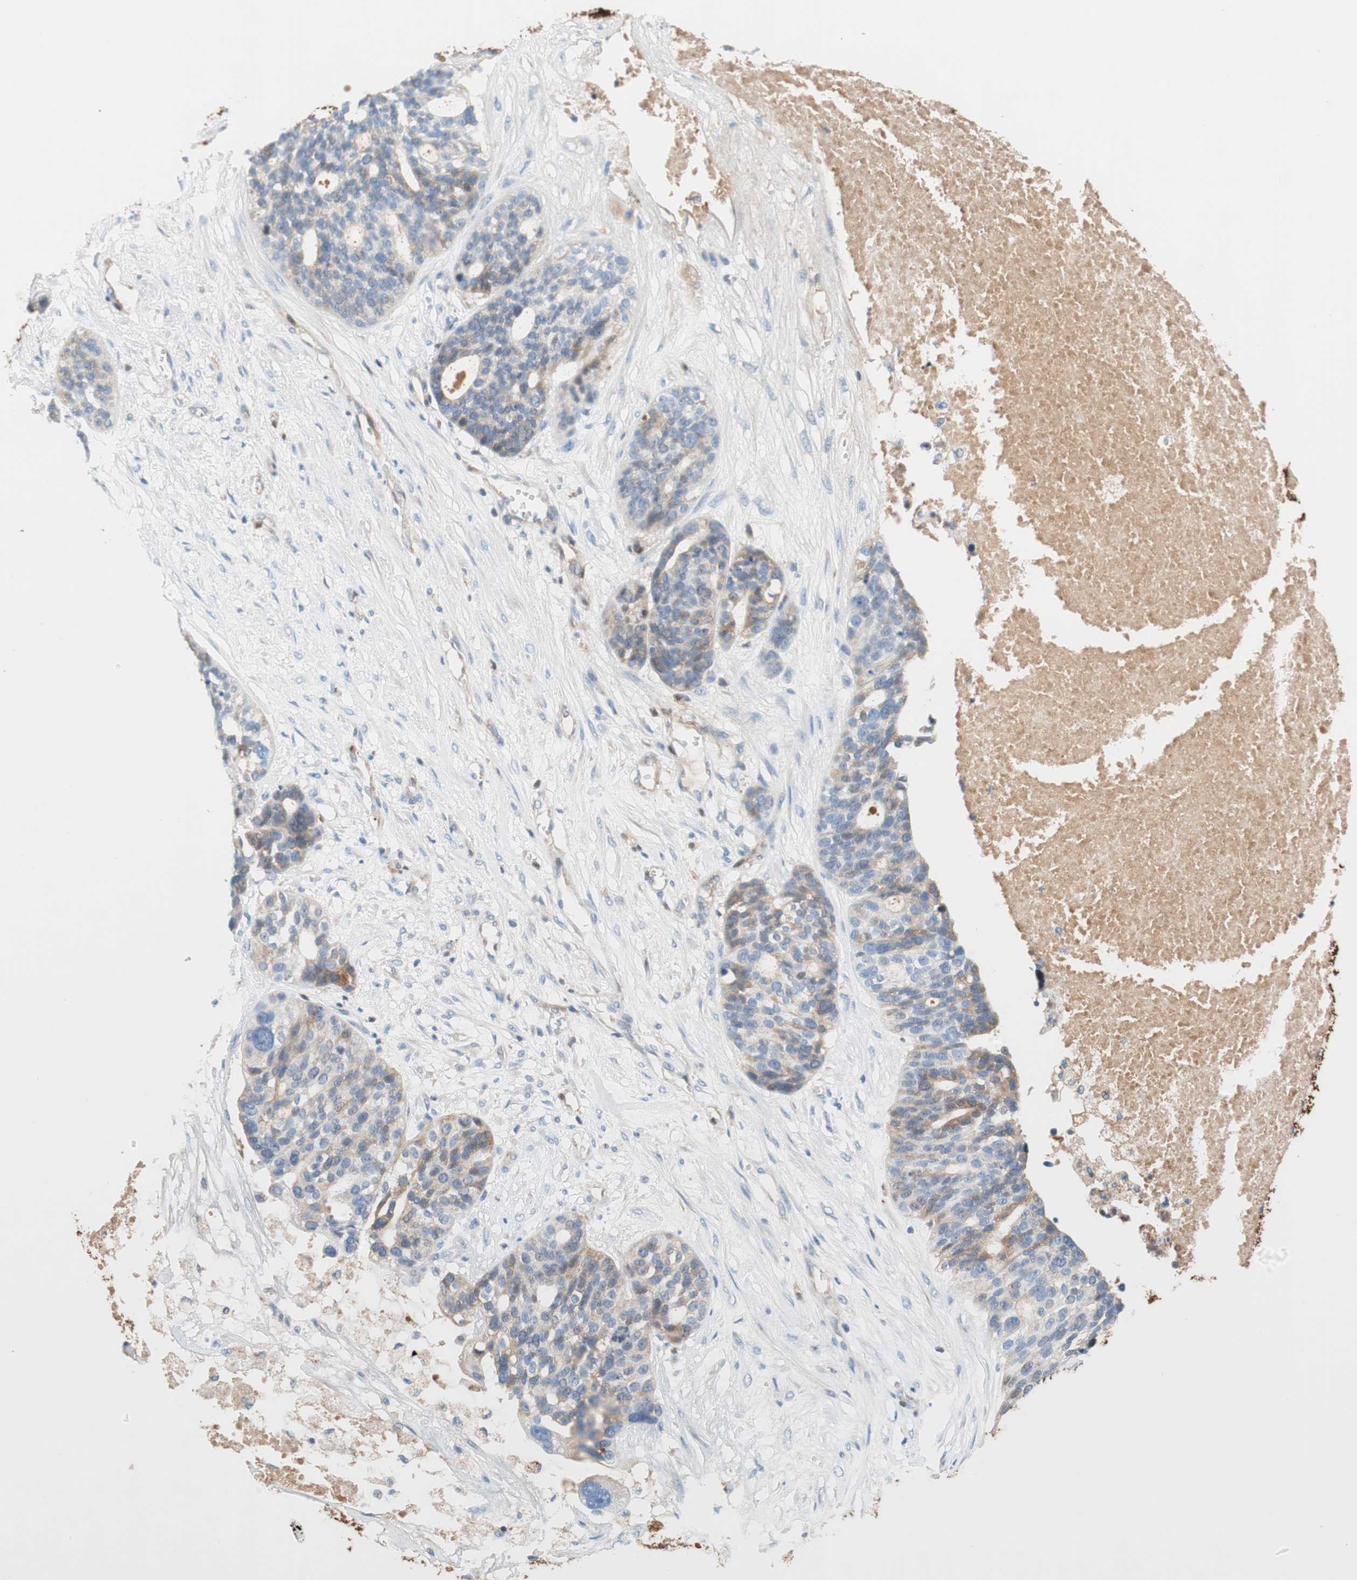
{"staining": {"intensity": "weak", "quantity": "25%-75%", "location": "cytoplasmic/membranous"}, "tissue": "ovarian cancer", "cell_type": "Tumor cells", "image_type": "cancer", "snomed": [{"axis": "morphology", "description": "Cystadenocarcinoma, serous, NOS"}, {"axis": "topography", "description": "Ovary"}], "caption": "Serous cystadenocarcinoma (ovarian) was stained to show a protein in brown. There is low levels of weak cytoplasmic/membranous staining in about 25%-75% of tumor cells. The staining is performed using DAB brown chromogen to label protein expression. The nuclei are counter-stained blue using hematoxylin.", "gene": "RBP4", "patient": {"sex": "female", "age": 59}}